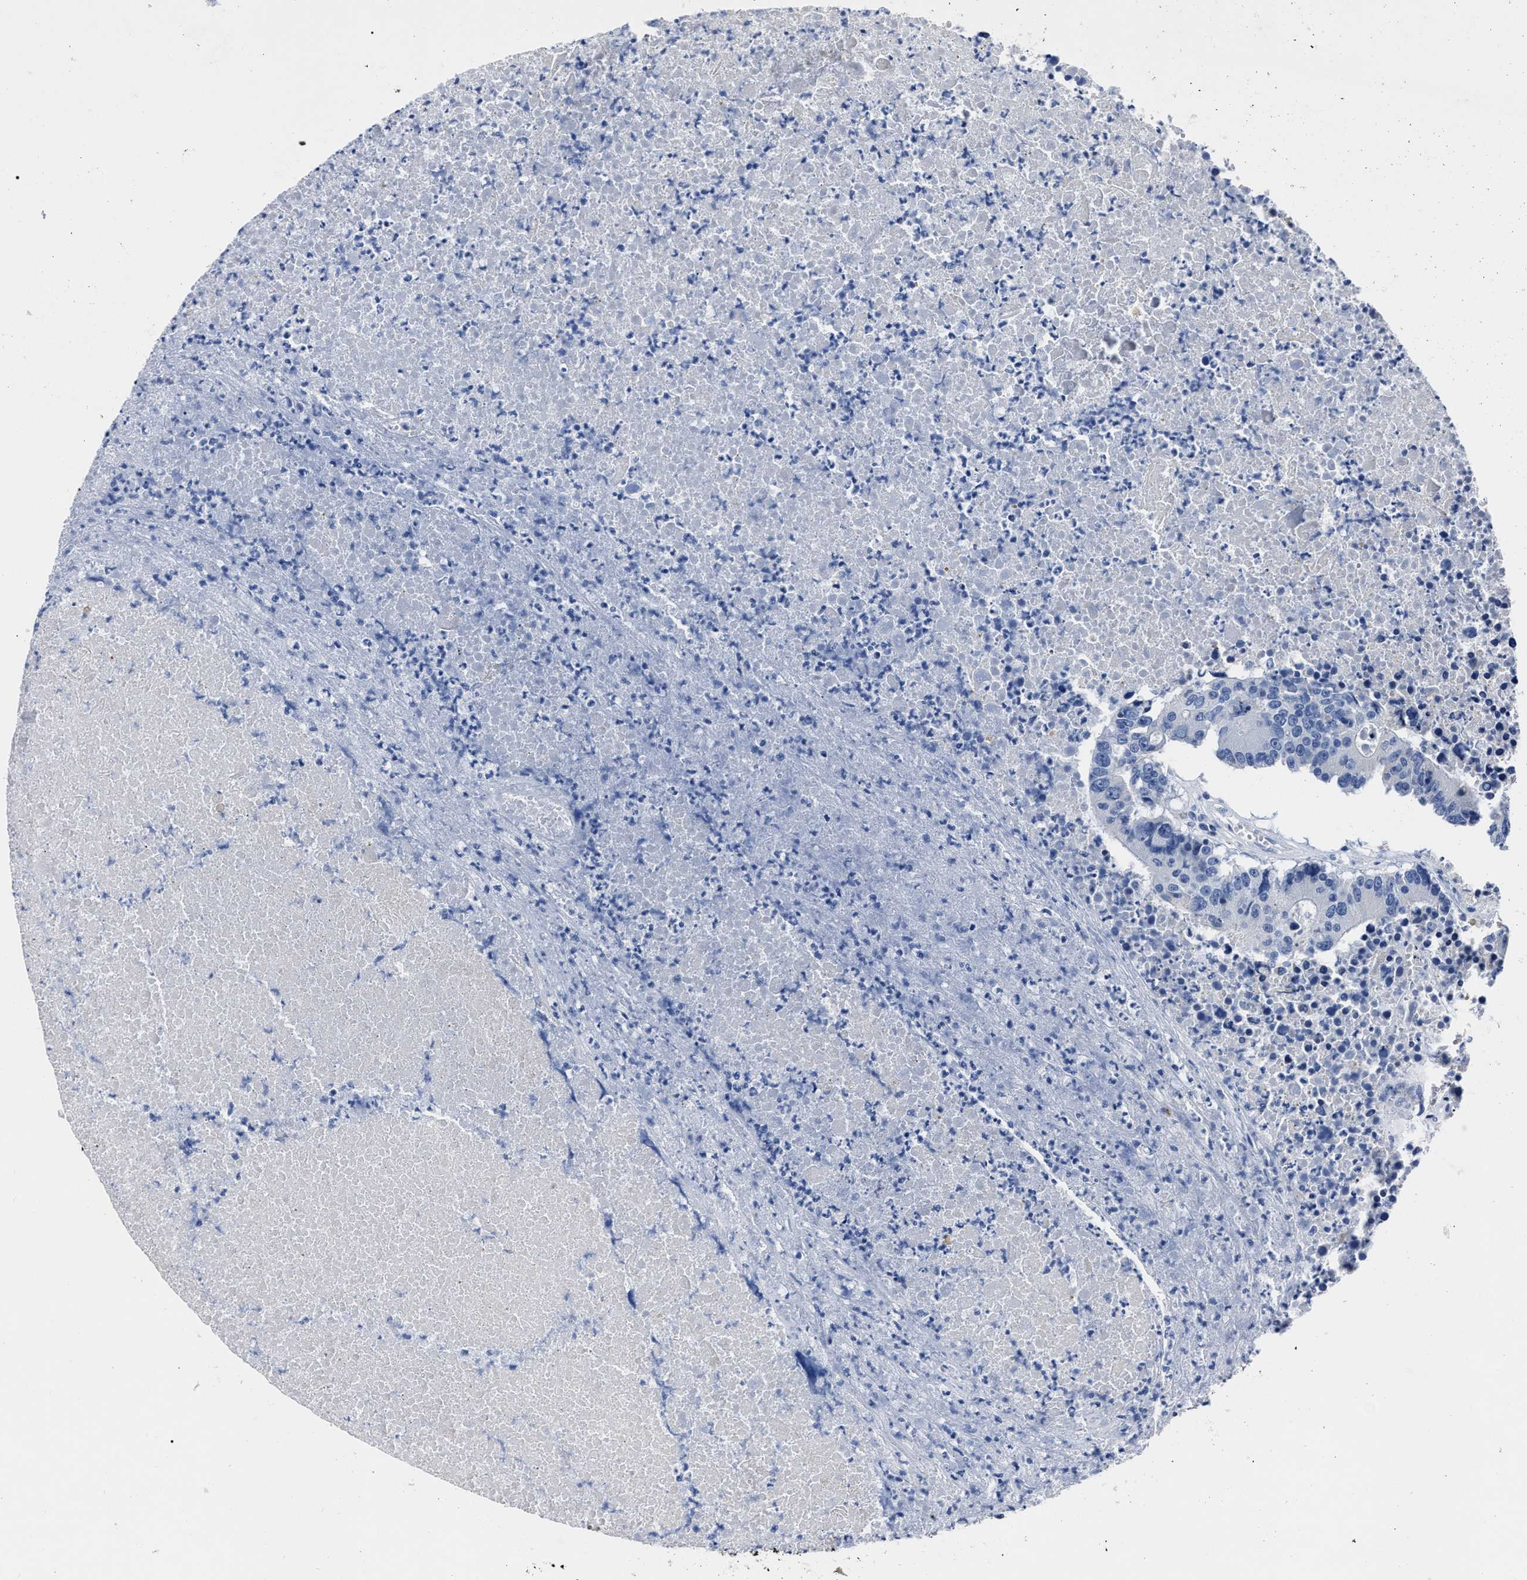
{"staining": {"intensity": "negative", "quantity": "none", "location": "none"}, "tissue": "colorectal cancer", "cell_type": "Tumor cells", "image_type": "cancer", "snomed": [{"axis": "morphology", "description": "Adenocarcinoma, NOS"}, {"axis": "topography", "description": "Colon"}], "caption": "Tumor cells are negative for protein expression in human colorectal cancer (adenocarcinoma). (DAB (3,3'-diaminobenzidine) IHC visualized using brightfield microscopy, high magnification).", "gene": "MOV10L1", "patient": {"sex": "male", "age": 87}}